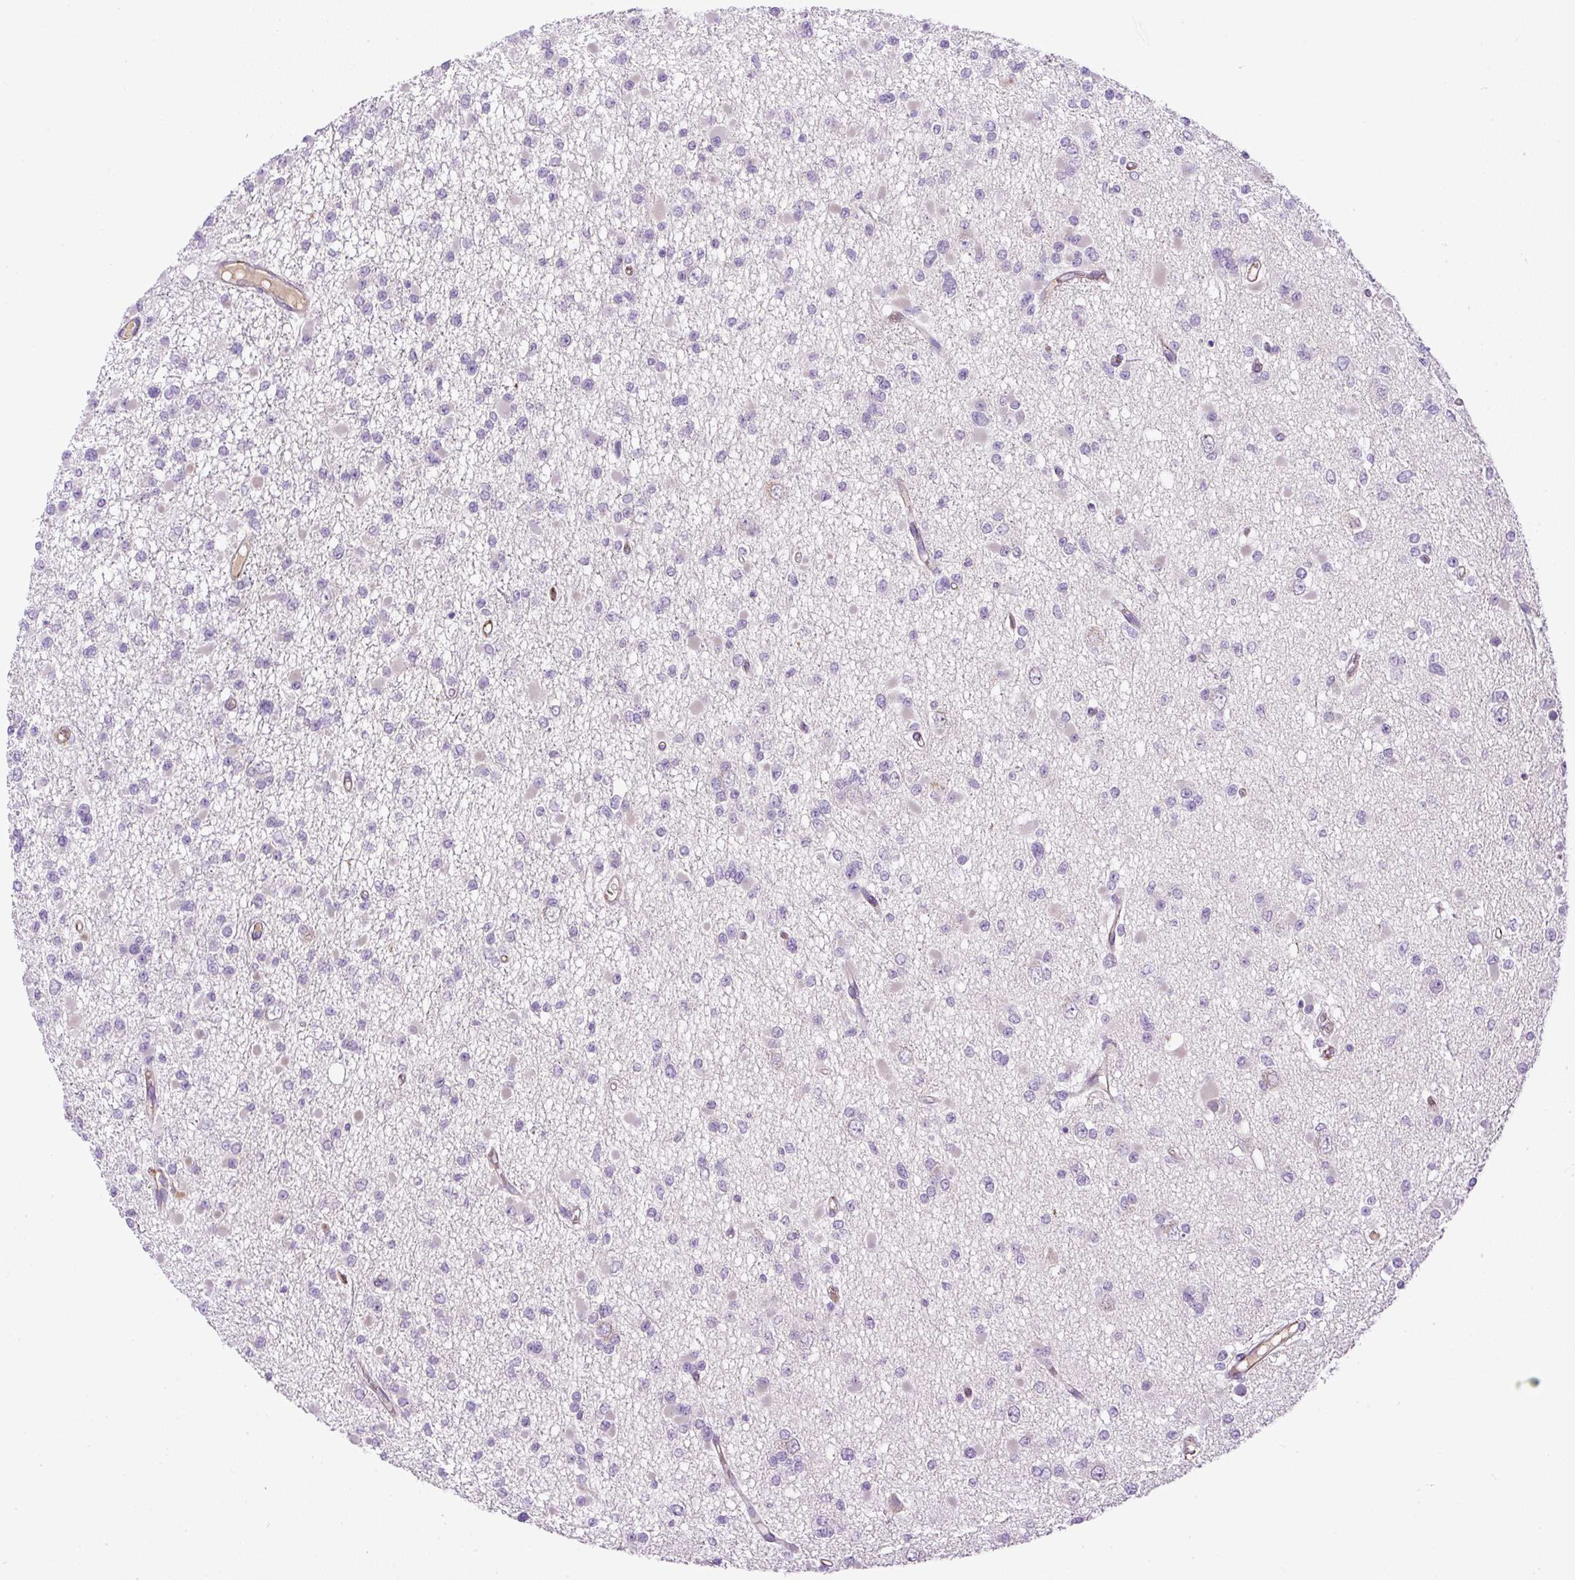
{"staining": {"intensity": "negative", "quantity": "none", "location": "none"}, "tissue": "glioma", "cell_type": "Tumor cells", "image_type": "cancer", "snomed": [{"axis": "morphology", "description": "Glioma, malignant, Low grade"}, {"axis": "topography", "description": "Brain"}], "caption": "A high-resolution micrograph shows immunohistochemistry staining of low-grade glioma (malignant), which demonstrates no significant expression in tumor cells.", "gene": "LEFTY2", "patient": {"sex": "female", "age": 22}}